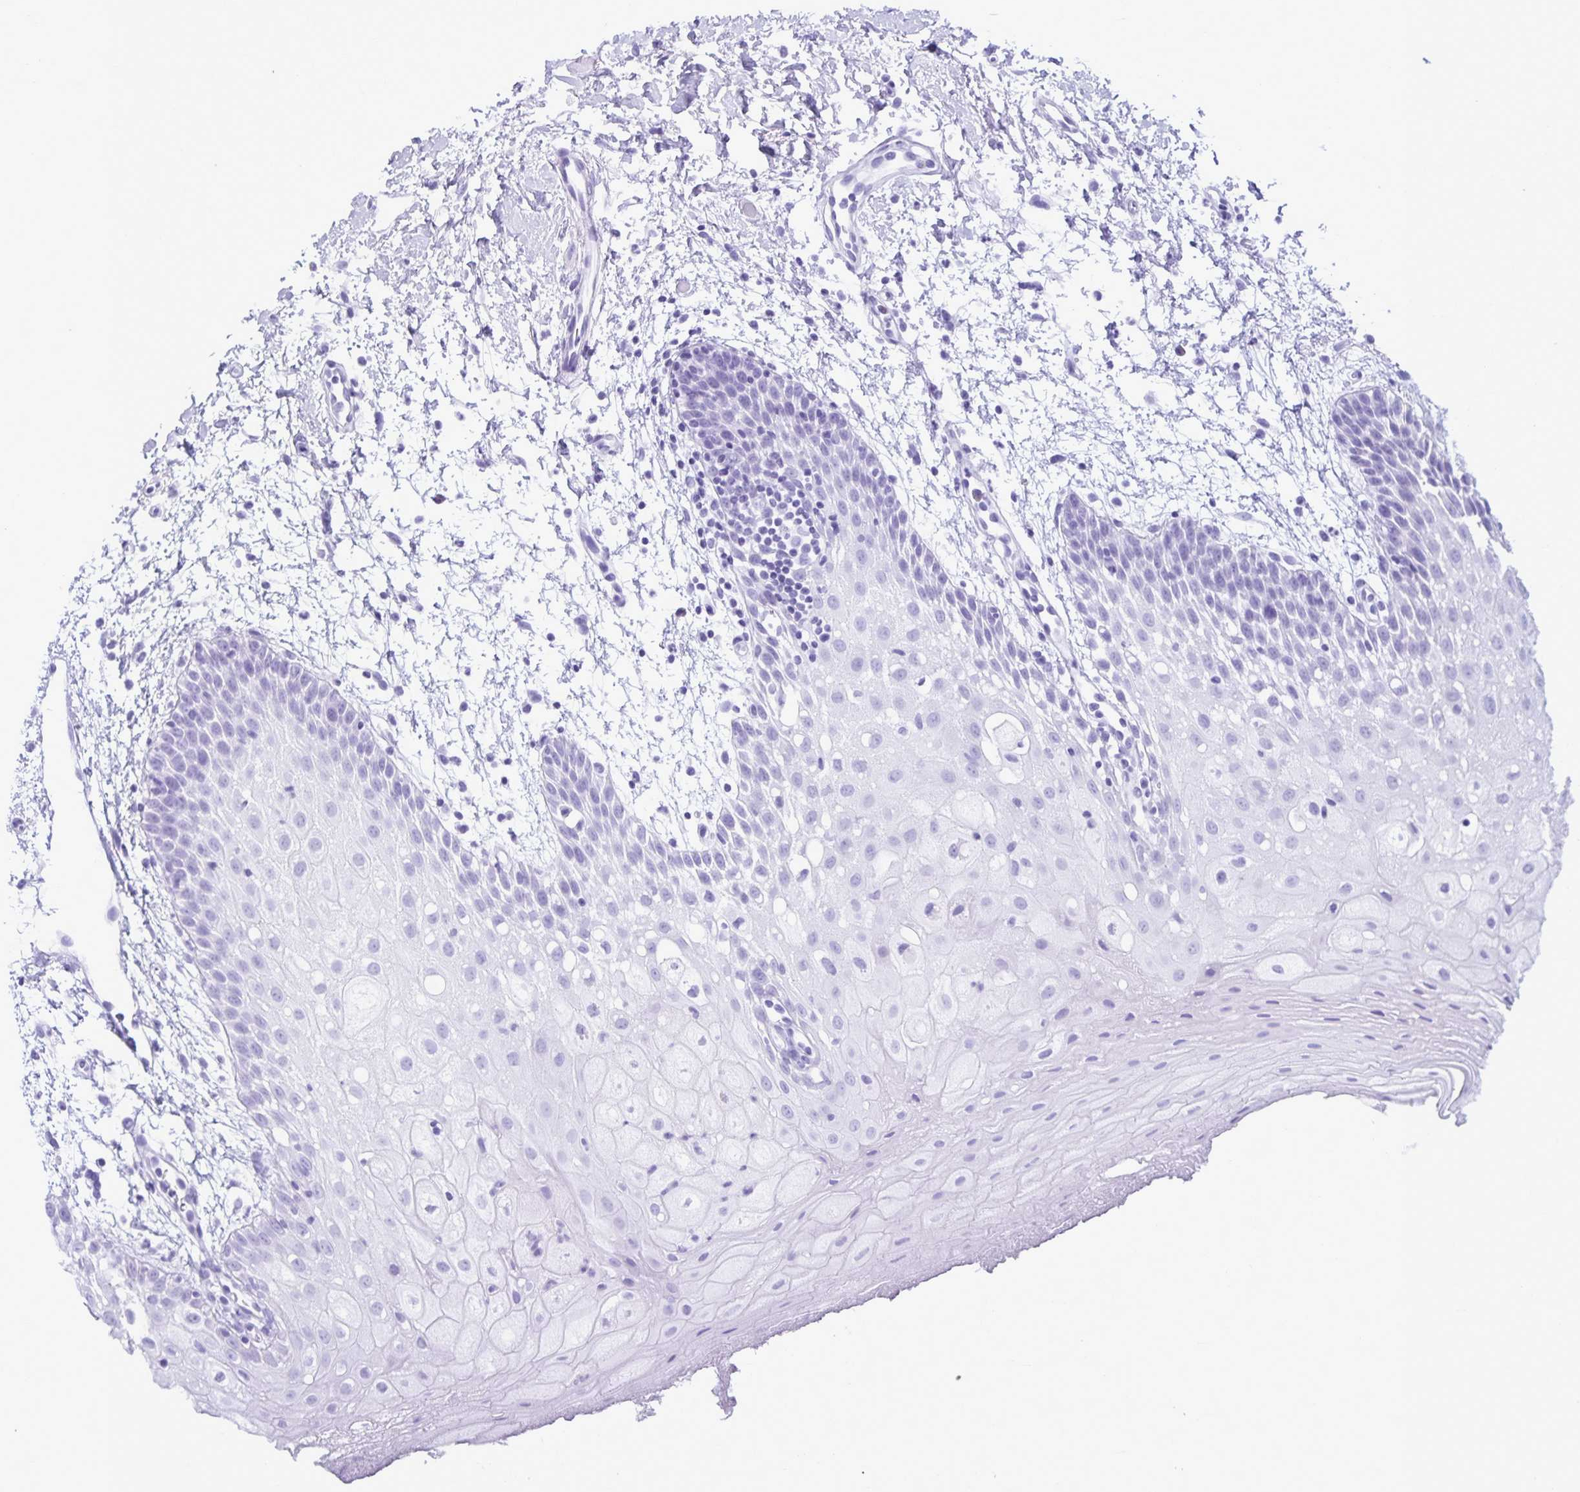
{"staining": {"intensity": "negative", "quantity": "none", "location": "none"}, "tissue": "oral mucosa", "cell_type": "Squamous epithelial cells", "image_type": "normal", "snomed": [{"axis": "morphology", "description": "Normal tissue, NOS"}, {"axis": "morphology", "description": "Squamous cell carcinoma, NOS"}, {"axis": "topography", "description": "Oral tissue"}, {"axis": "topography", "description": "Tounge, NOS"}, {"axis": "topography", "description": "Head-Neck"}], "caption": "Protein analysis of normal oral mucosa reveals no significant expression in squamous epithelial cells.", "gene": "RTN1", "patient": {"sex": "male", "age": 62}}